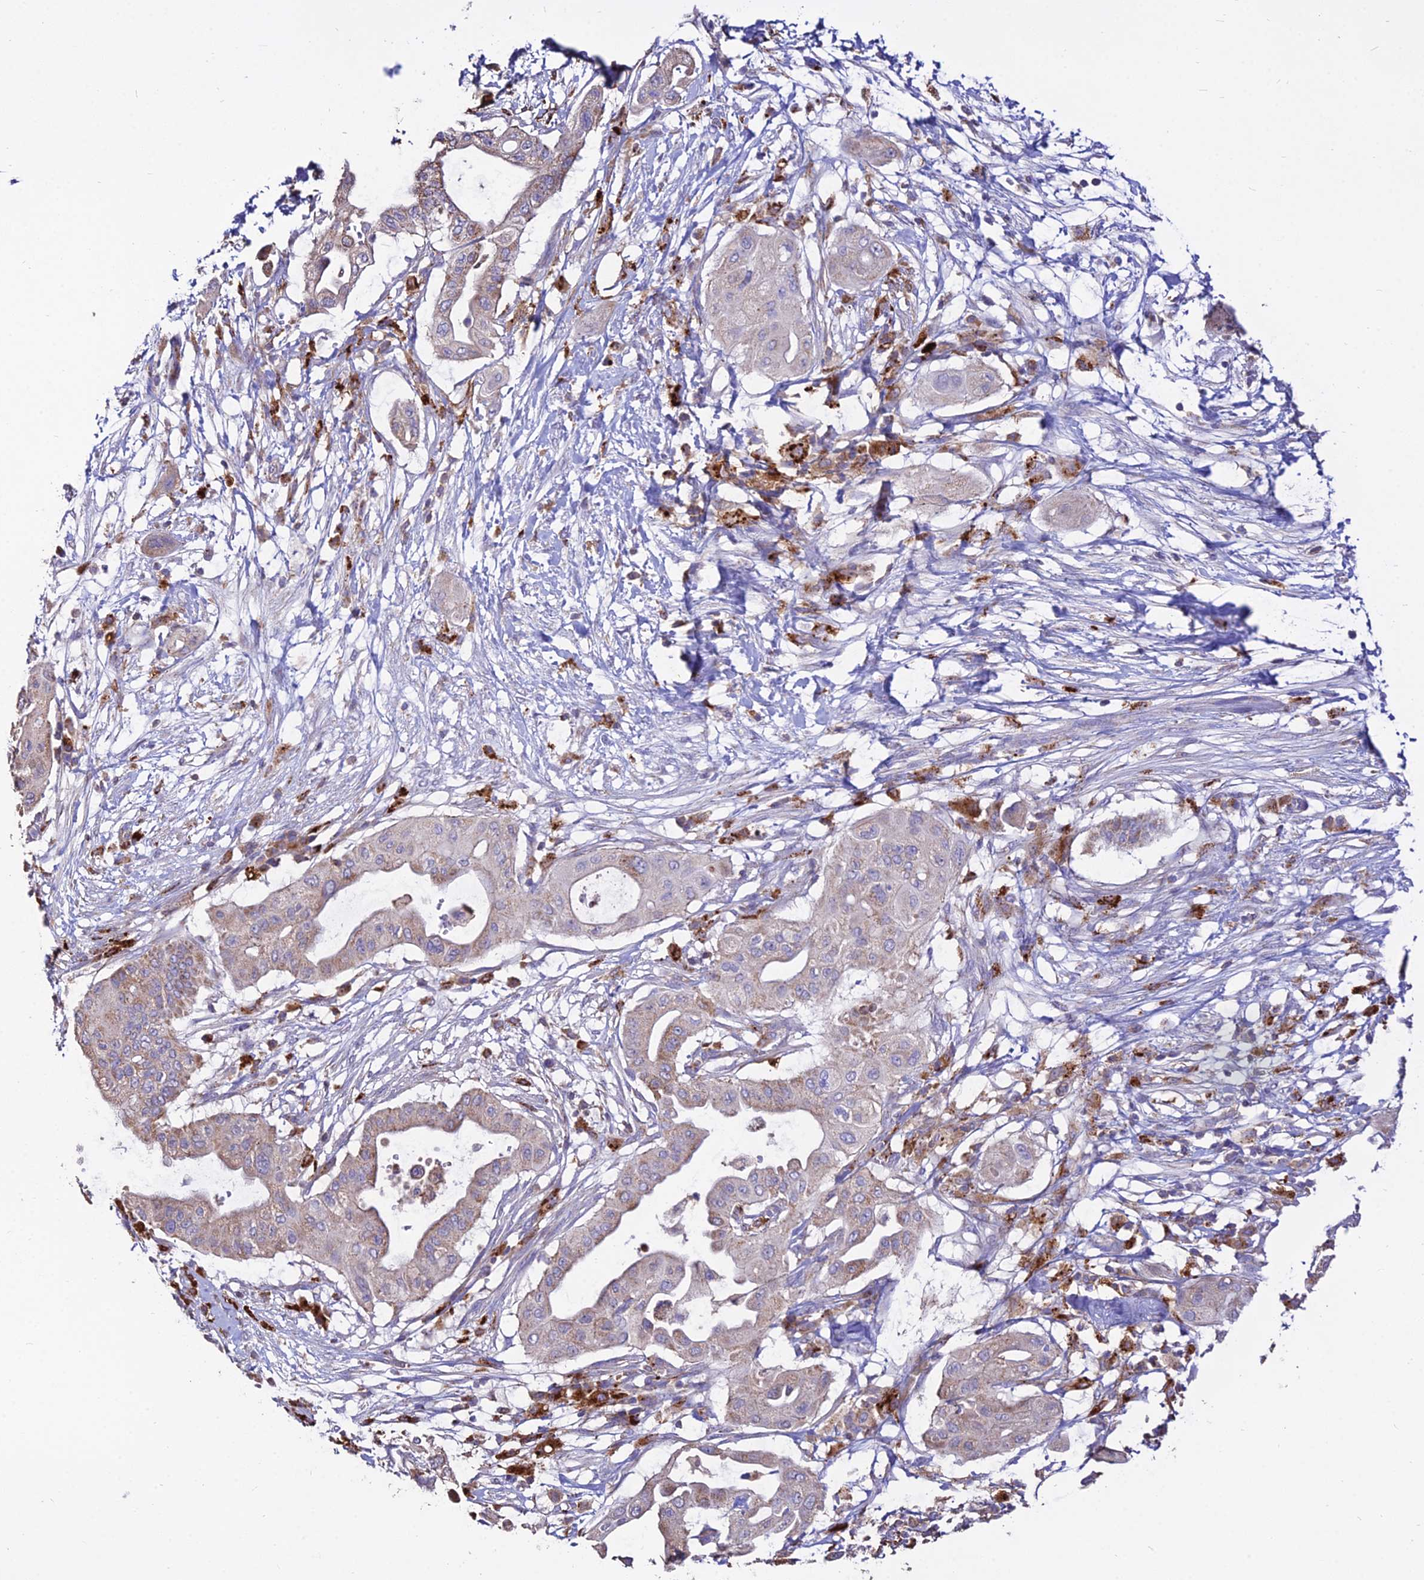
{"staining": {"intensity": "weak", "quantity": "25%-75%", "location": "cytoplasmic/membranous"}, "tissue": "pancreatic cancer", "cell_type": "Tumor cells", "image_type": "cancer", "snomed": [{"axis": "morphology", "description": "Adenocarcinoma, NOS"}, {"axis": "topography", "description": "Pancreas"}], "caption": "Immunohistochemistry of pancreatic cancer displays low levels of weak cytoplasmic/membranous positivity in about 25%-75% of tumor cells. (DAB IHC with brightfield microscopy, high magnification).", "gene": "PNLIPRP3", "patient": {"sex": "male", "age": 68}}